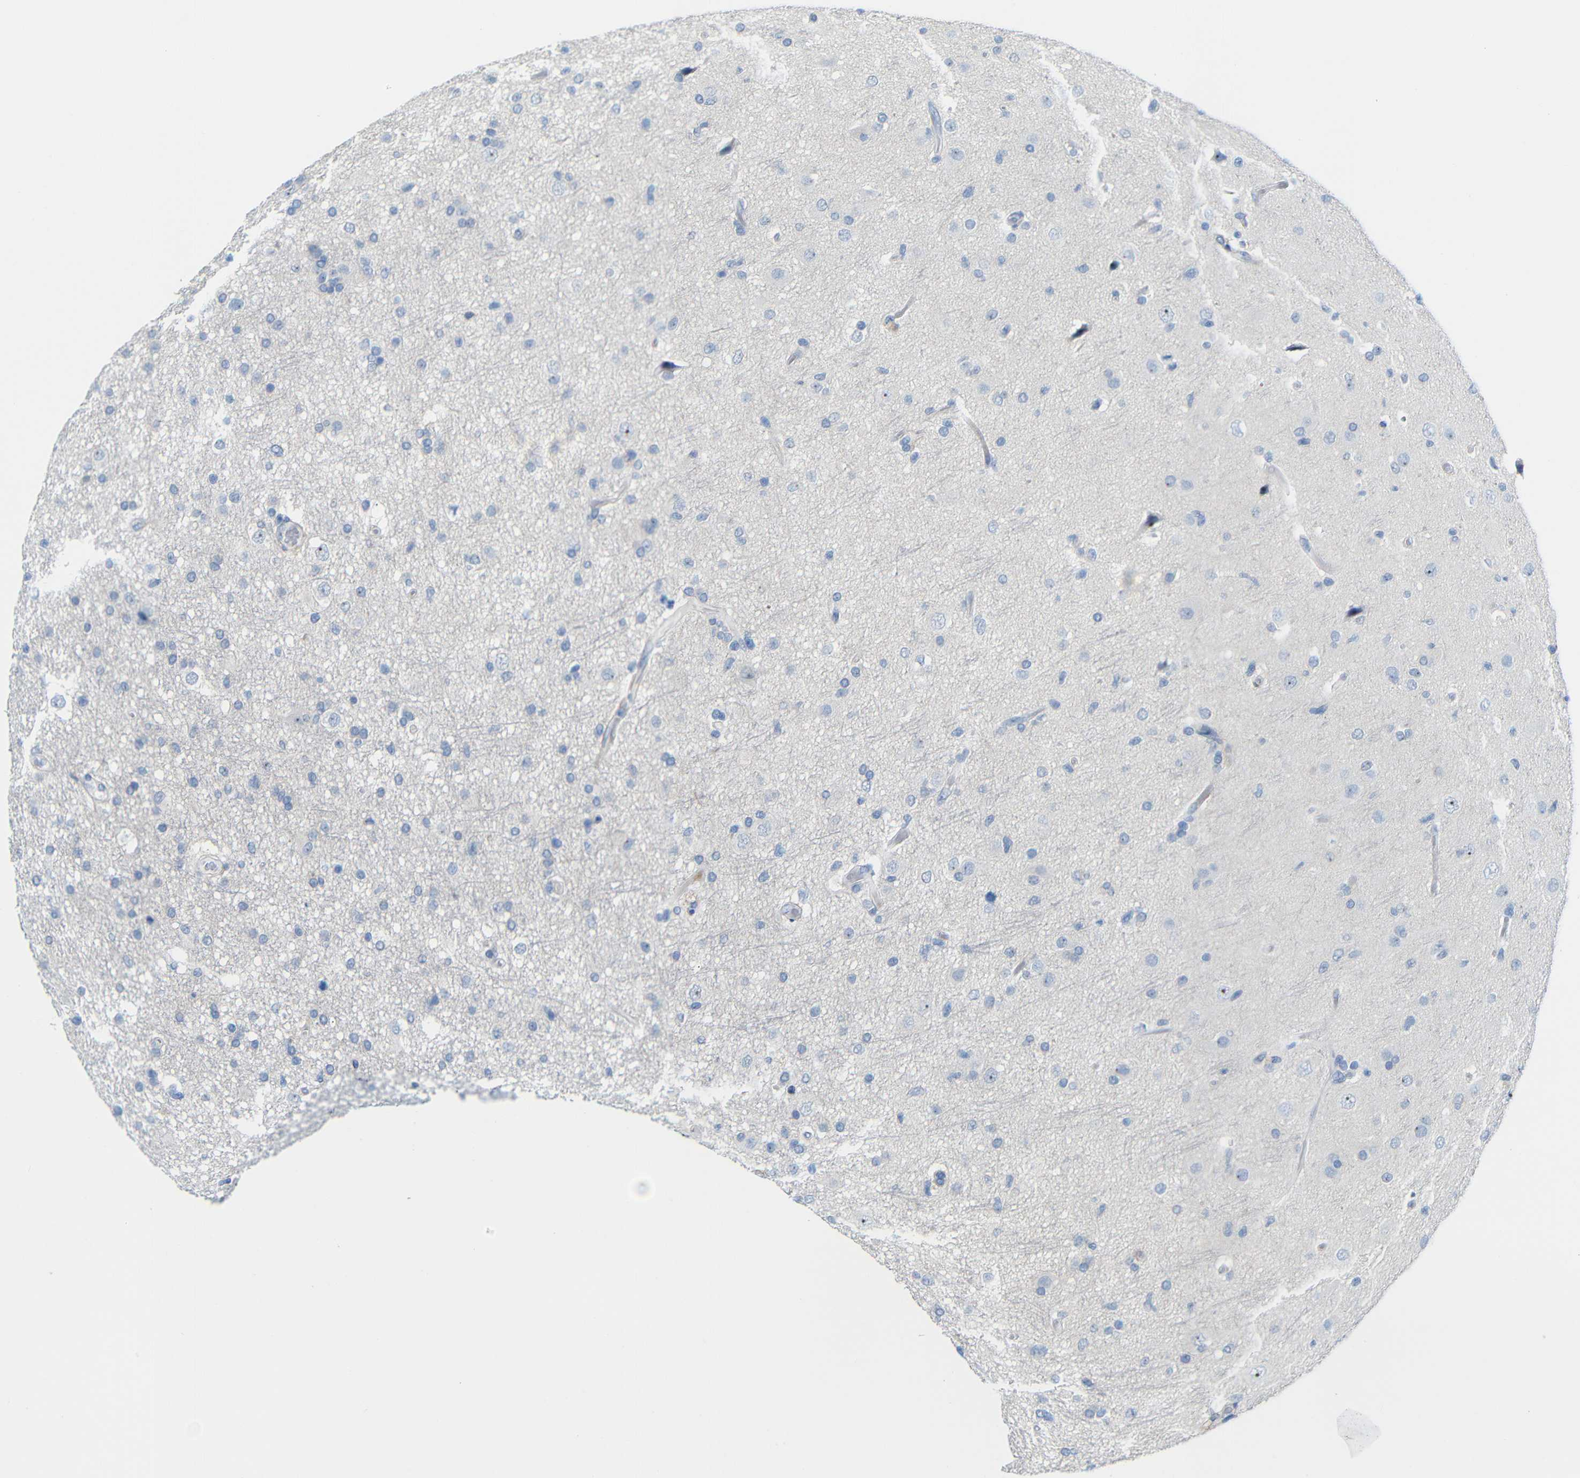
{"staining": {"intensity": "moderate", "quantity": "<25%", "location": "nuclear"}, "tissue": "glioma", "cell_type": "Tumor cells", "image_type": "cancer", "snomed": [{"axis": "morphology", "description": "Glioma, malignant, High grade"}, {"axis": "topography", "description": "Brain"}], "caption": "Malignant high-grade glioma was stained to show a protein in brown. There is low levels of moderate nuclear expression in about <25% of tumor cells.", "gene": "C1orf210", "patient": {"sex": "male", "age": 33}}